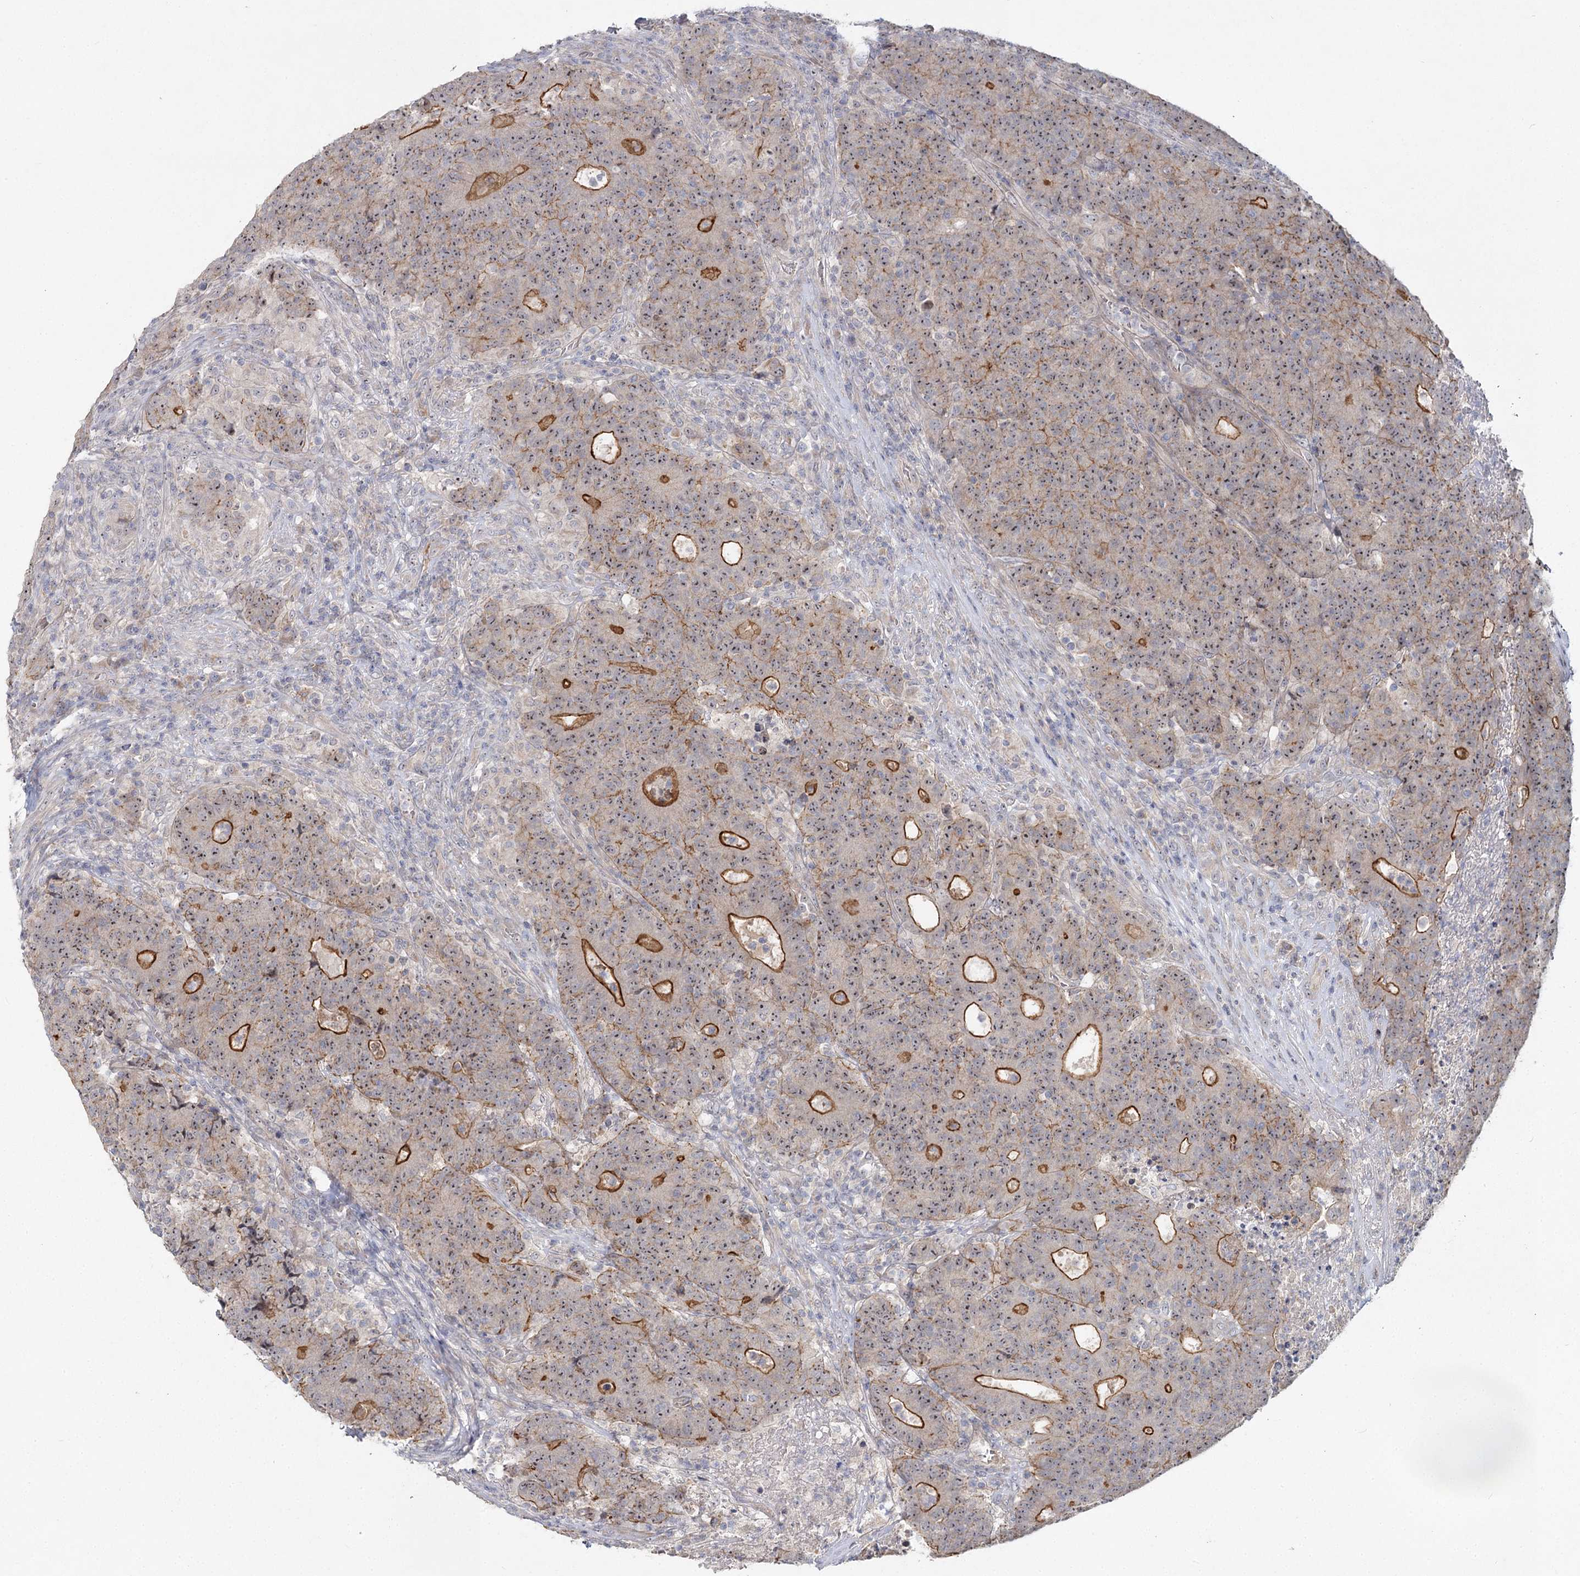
{"staining": {"intensity": "strong", "quantity": "25%-75%", "location": "cytoplasmic/membranous,nuclear"}, "tissue": "colorectal cancer", "cell_type": "Tumor cells", "image_type": "cancer", "snomed": [{"axis": "morphology", "description": "Adenocarcinoma, NOS"}, {"axis": "topography", "description": "Colon"}], "caption": "IHC image of neoplastic tissue: human colorectal adenocarcinoma stained using immunohistochemistry exhibits high levels of strong protein expression localized specifically in the cytoplasmic/membranous and nuclear of tumor cells, appearing as a cytoplasmic/membranous and nuclear brown color.", "gene": "ANGPTL5", "patient": {"sex": "female", "age": 75}}